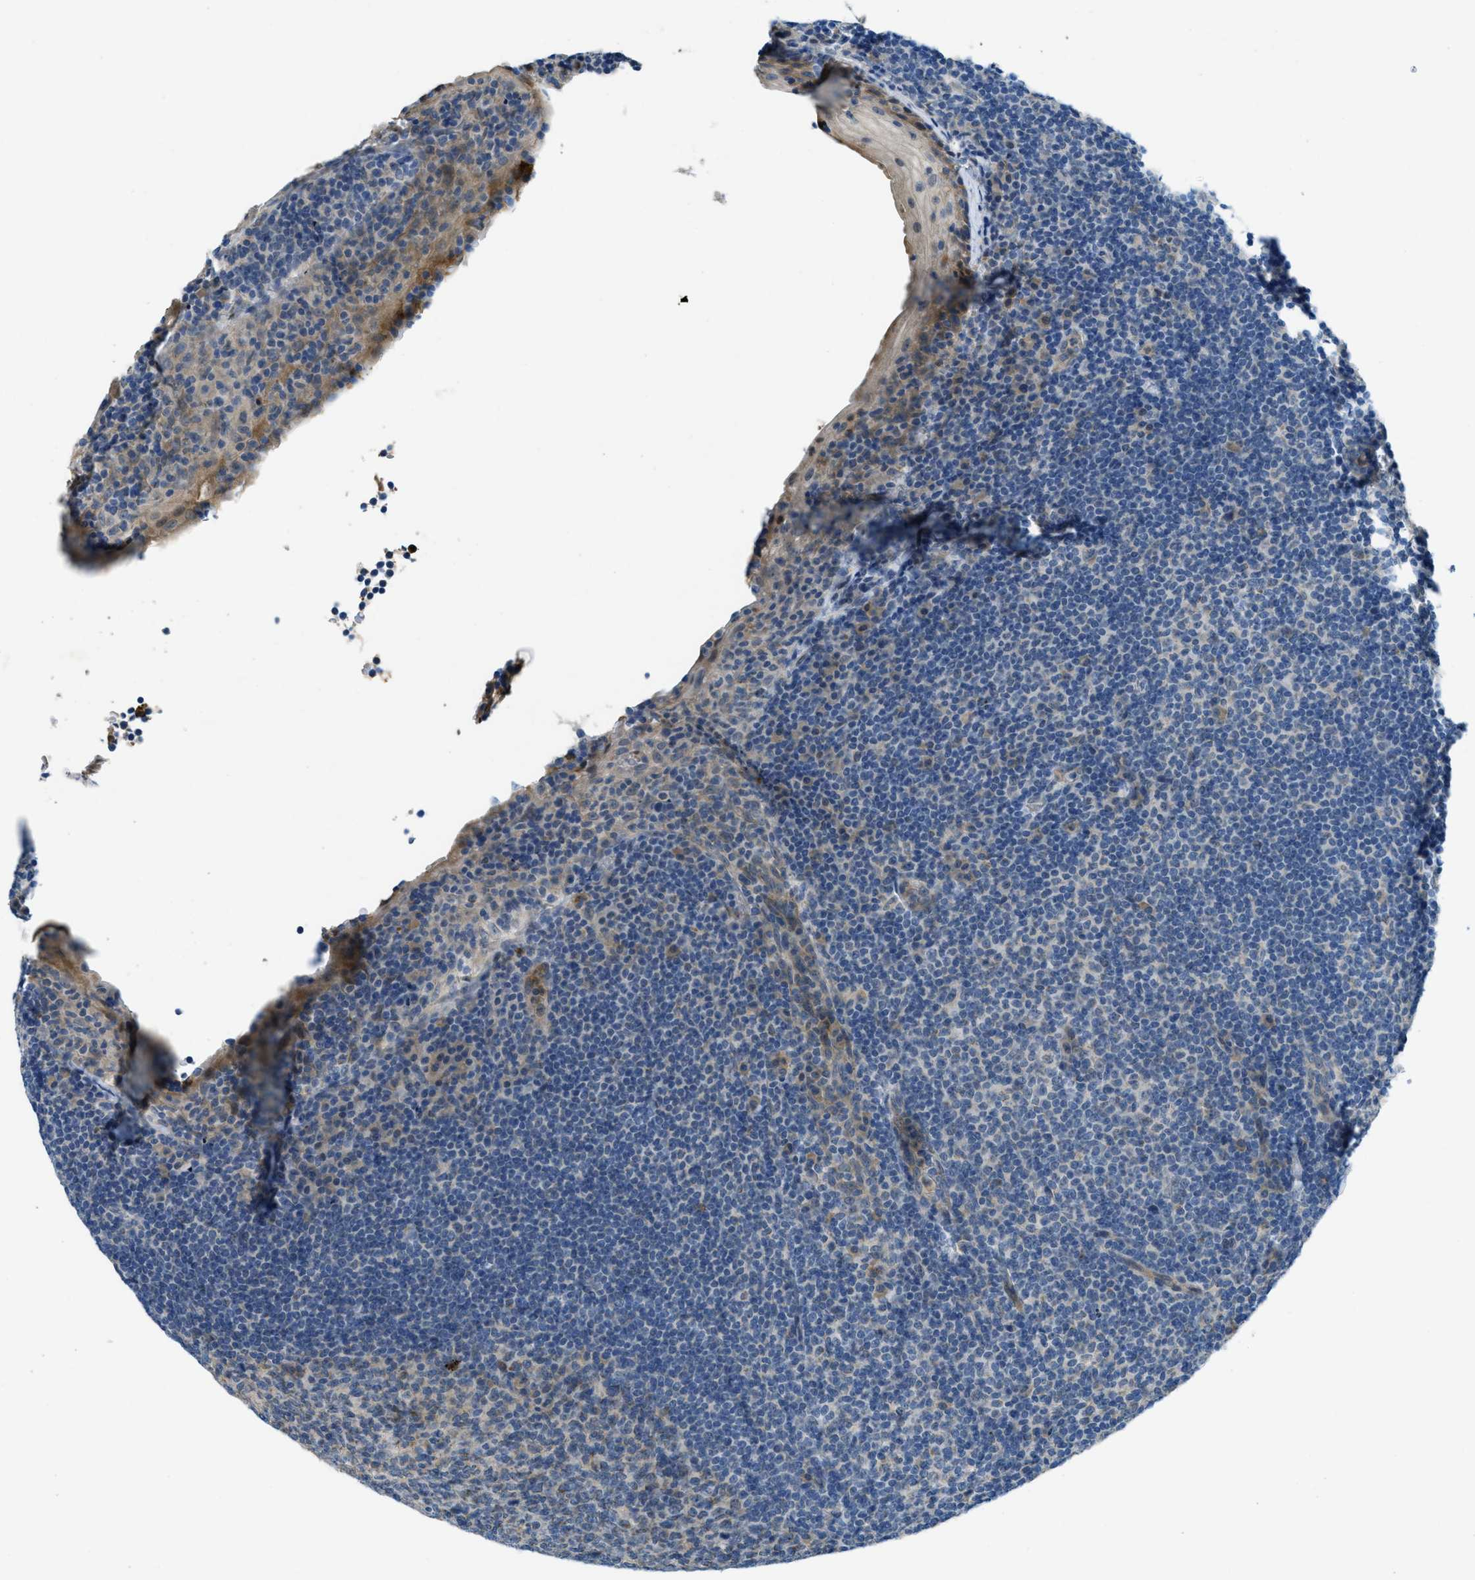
{"staining": {"intensity": "weak", "quantity": "25%-75%", "location": "cytoplasmic/membranous"}, "tissue": "tonsil", "cell_type": "Germinal center cells", "image_type": "normal", "snomed": [{"axis": "morphology", "description": "Normal tissue, NOS"}, {"axis": "topography", "description": "Tonsil"}], "caption": "An image of tonsil stained for a protein exhibits weak cytoplasmic/membranous brown staining in germinal center cells. The staining was performed using DAB (3,3'-diaminobenzidine), with brown indicating positive protein expression. Nuclei are stained blue with hematoxylin.", "gene": "SNX14", "patient": {"sex": "male", "age": 37}}